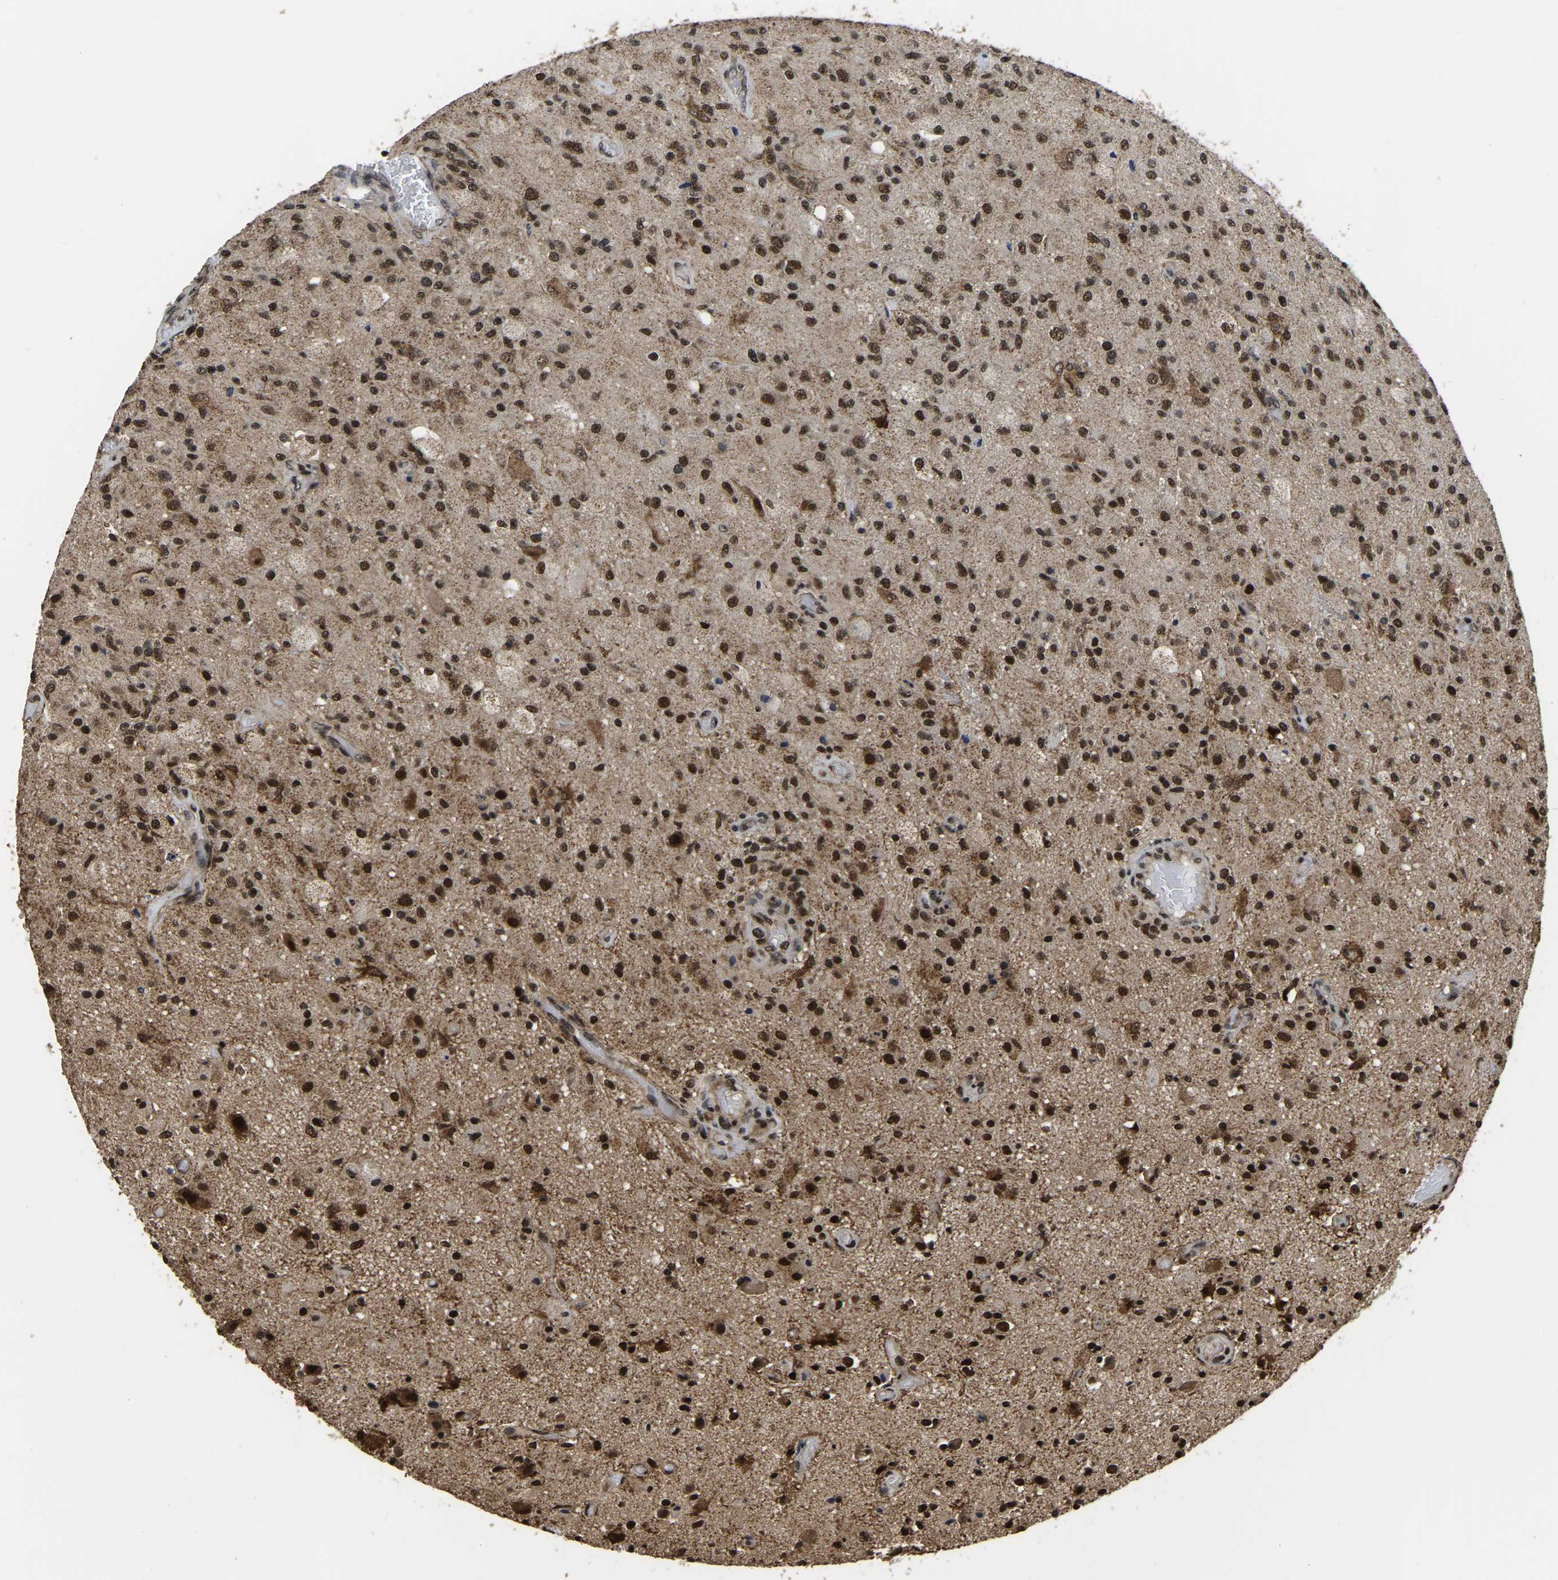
{"staining": {"intensity": "moderate", "quantity": ">75%", "location": "nuclear"}, "tissue": "glioma", "cell_type": "Tumor cells", "image_type": "cancer", "snomed": [{"axis": "morphology", "description": "Normal tissue, NOS"}, {"axis": "morphology", "description": "Glioma, malignant, High grade"}, {"axis": "topography", "description": "Cerebral cortex"}], "caption": "Moderate nuclear expression for a protein is identified in about >75% of tumor cells of malignant glioma (high-grade) using immunohistochemistry.", "gene": "CIAO1", "patient": {"sex": "male", "age": 77}}